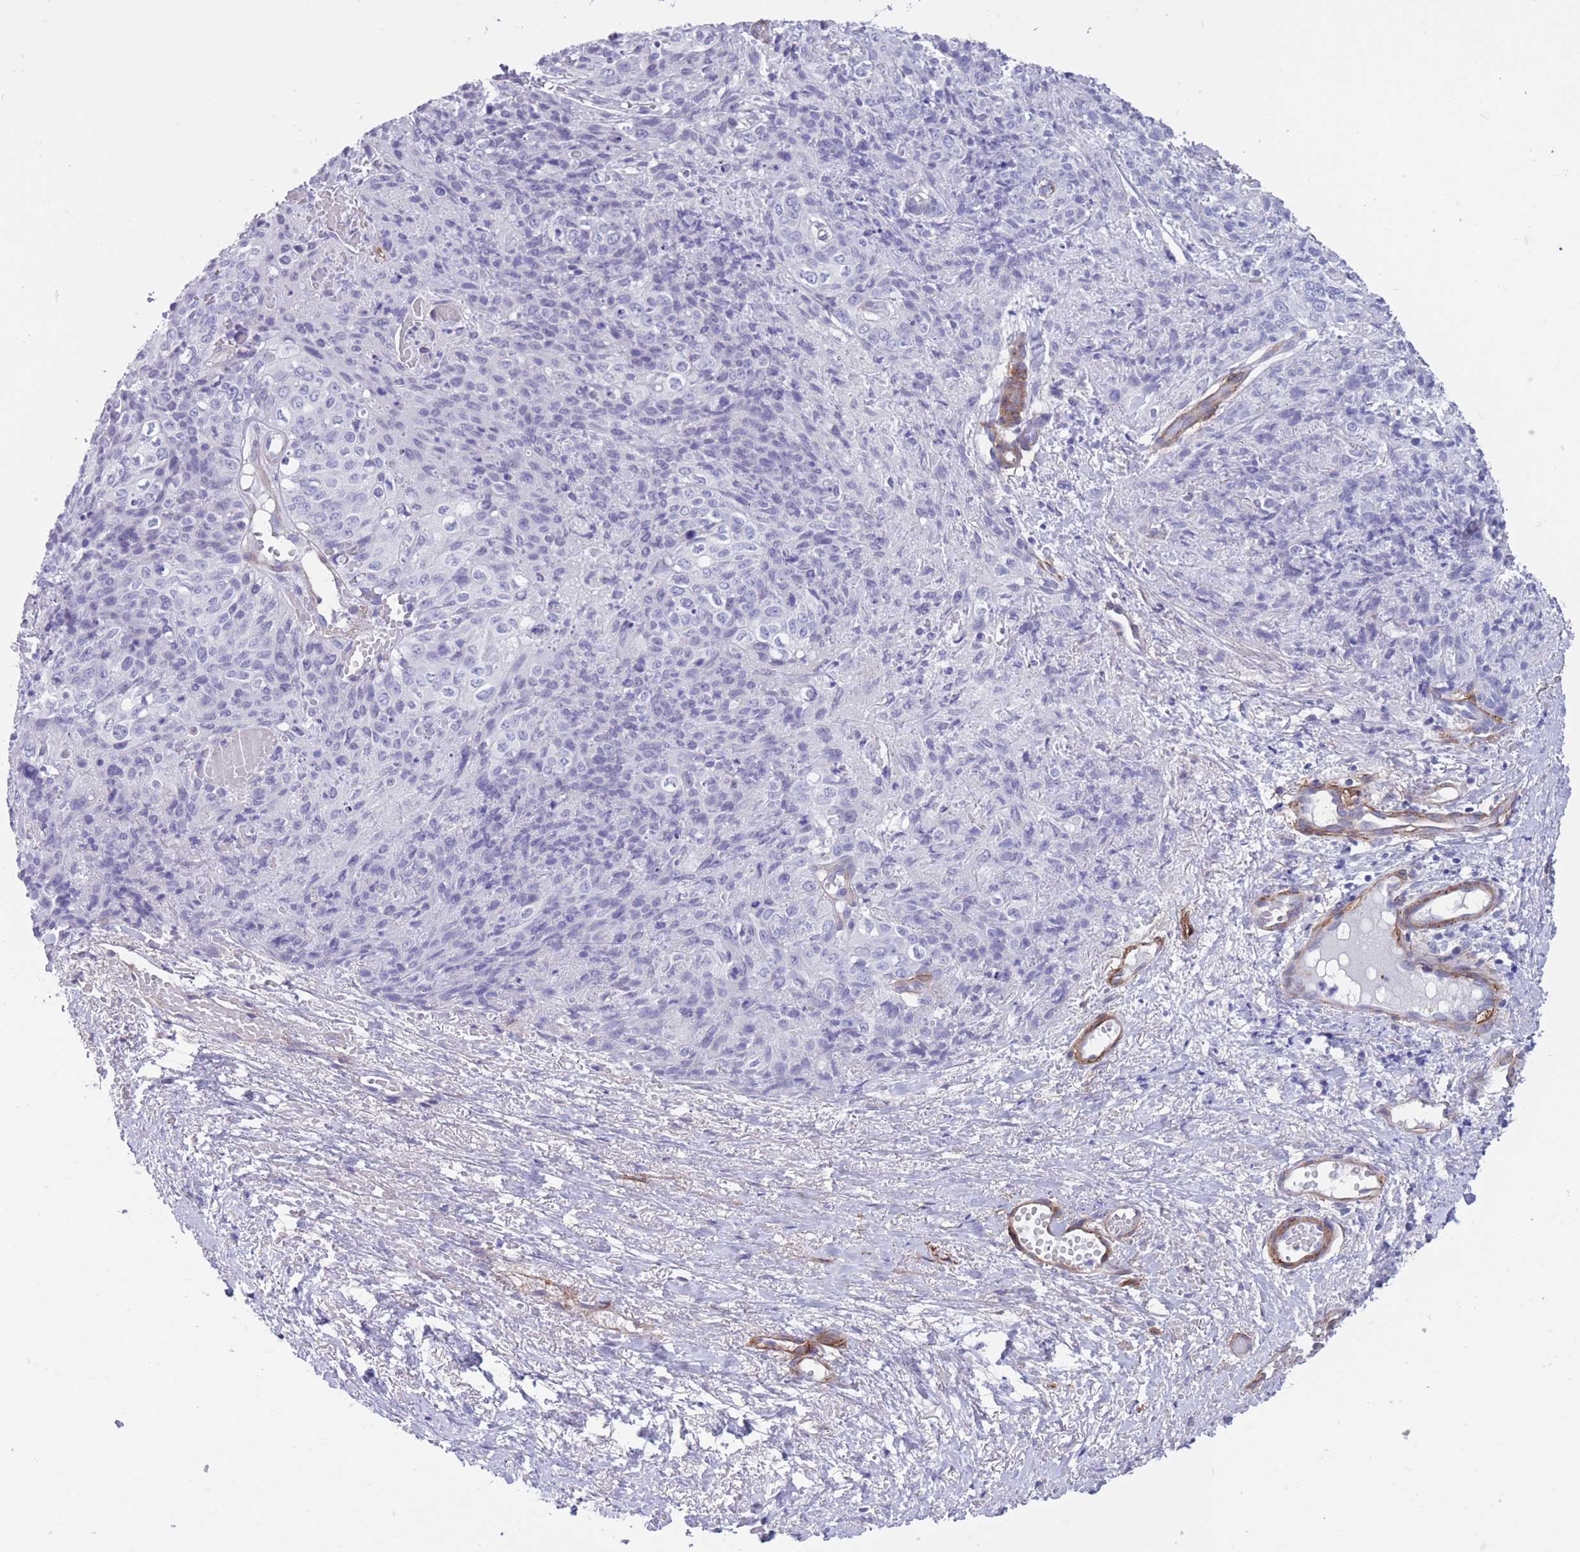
{"staining": {"intensity": "negative", "quantity": "none", "location": "none"}, "tissue": "skin cancer", "cell_type": "Tumor cells", "image_type": "cancer", "snomed": [{"axis": "morphology", "description": "Squamous cell carcinoma, NOS"}, {"axis": "topography", "description": "Skin"}, {"axis": "topography", "description": "Vulva"}], "caption": "A photomicrograph of squamous cell carcinoma (skin) stained for a protein displays no brown staining in tumor cells.", "gene": "DPYD", "patient": {"sex": "female", "age": 85}}